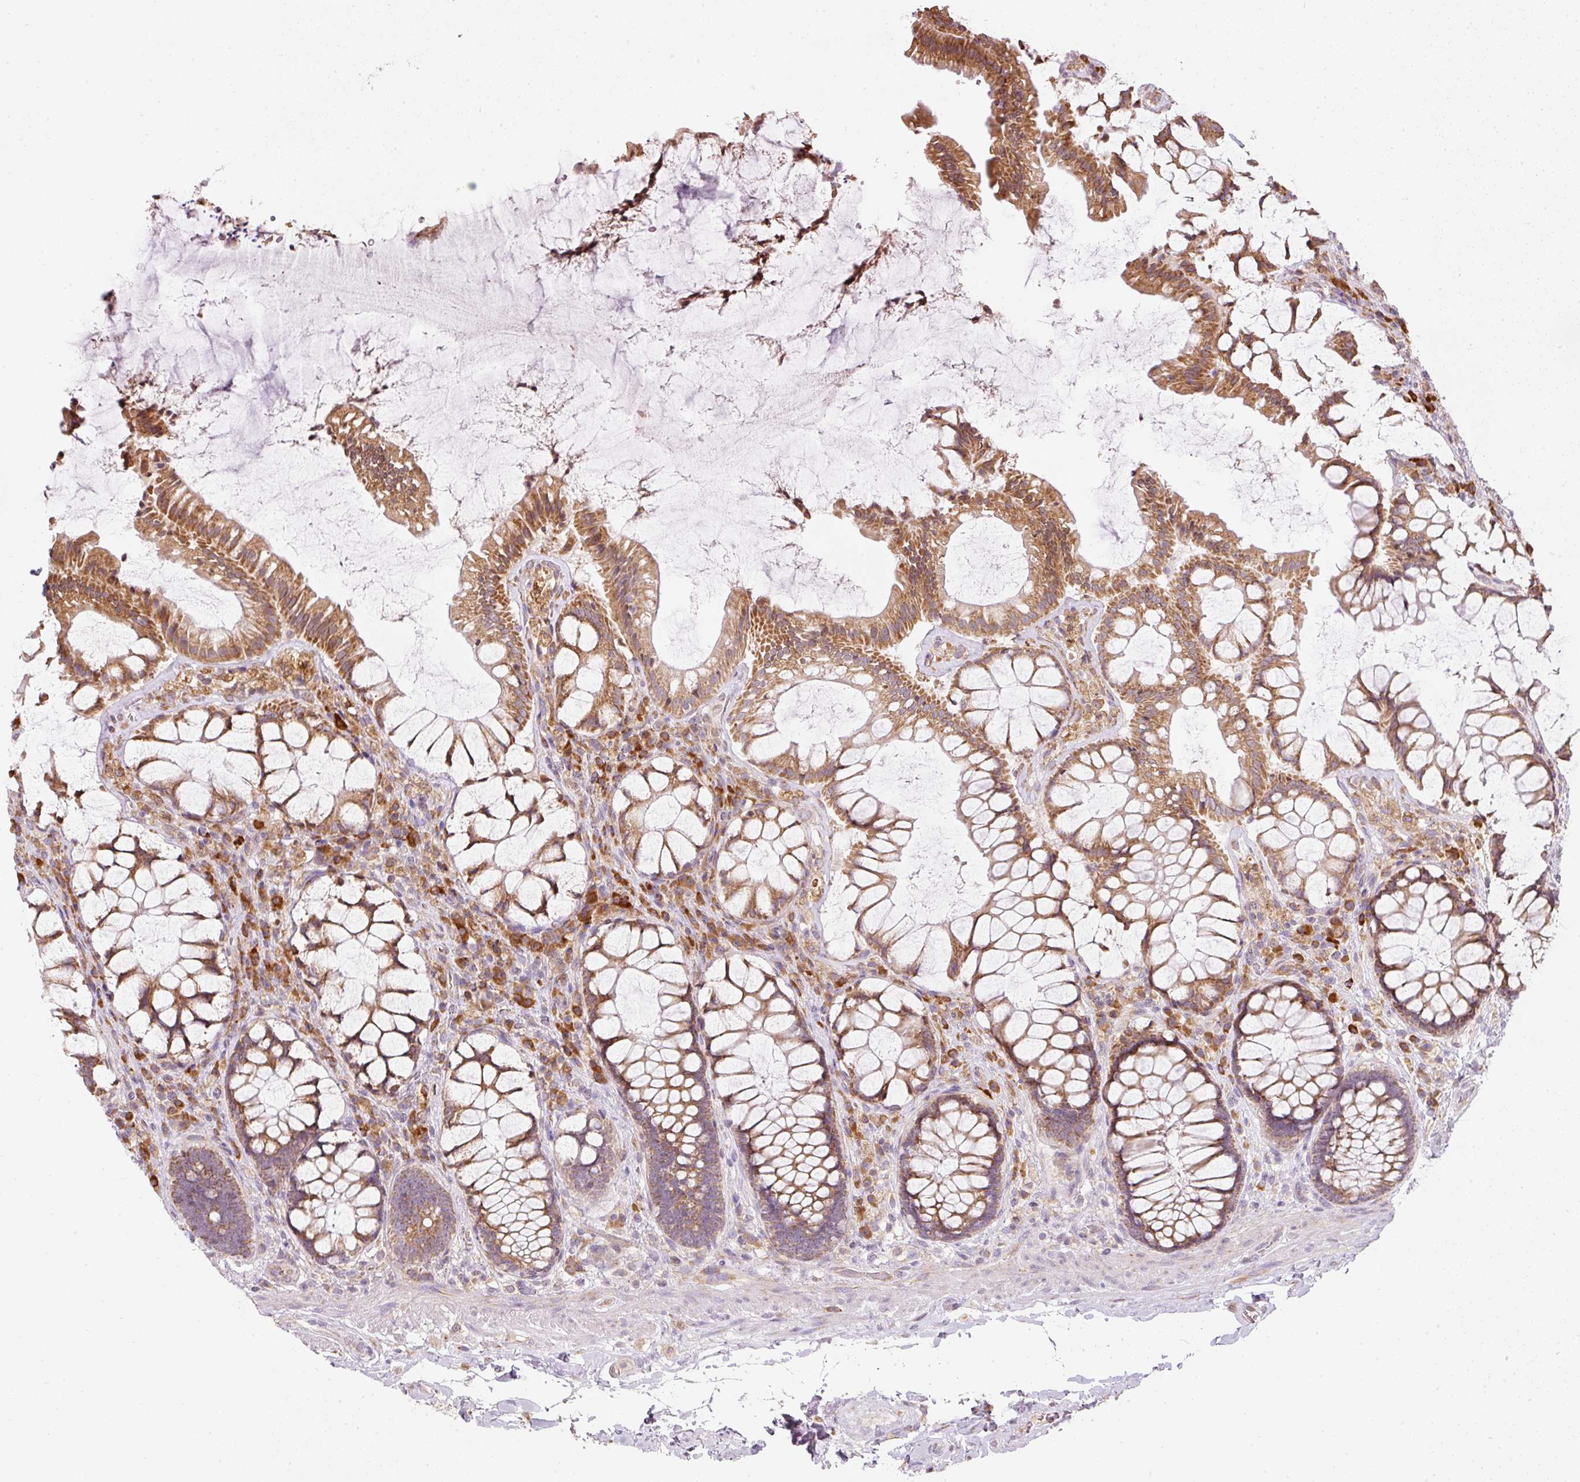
{"staining": {"intensity": "moderate", "quantity": ">75%", "location": "cytoplasmic/membranous"}, "tissue": "rectum", "cell_type": "Glandular cells", "image_type": "normal", "snomed": [{"axis": "morphology", "description": "Normal tissue, NOS"}, {"axis": "topography", "description": "Rectum"}], "caption": "Protein expression analysis of normal human rectum reveals moderate cytoplasmic/membranous positivity in about >75% of glandular cells.", "gene": "MORN4", "patient": {"sex": "female", "age": 58}}